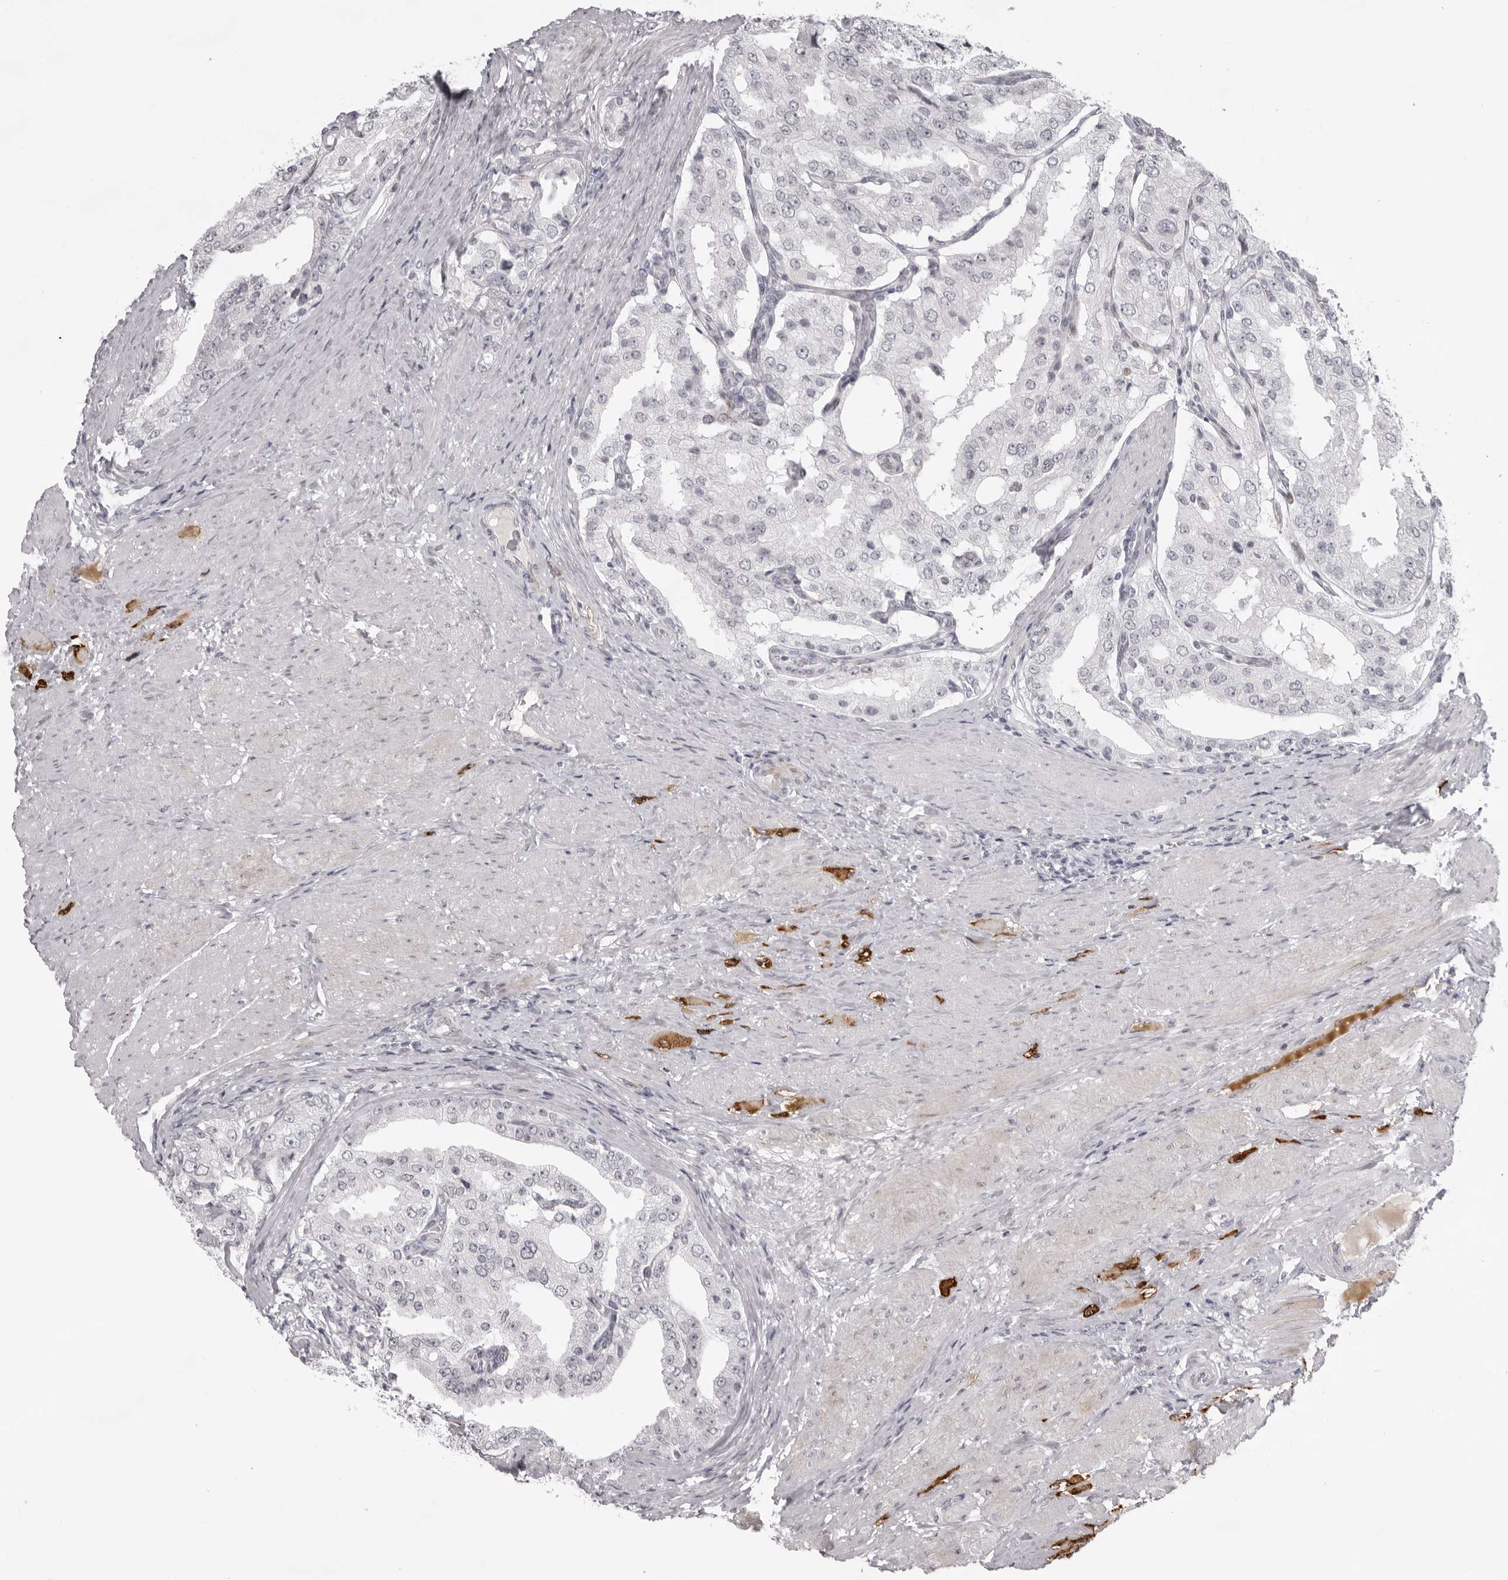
{"staining": {"intensity": "negative", "quantity": "none", "location": "none"}, "tissue": "prostate cancer", "cell_type": "Tumor cells", "image_type": "cancer", "snomed": [{"axis": "morphology", "description": "Adenocarcinoma, High grade"}, {"axis": "topography", "description": "Prostate"}], "caption": "A high-resolution micrograph shows IHC staining of prostate cancer, which shows no significant expression in tumor cells. The staining is performed using DAB (3,3'-diaminobenzidine) brown chromogen with nuclei counter-stained in using hematoxylin.", "gene": "NUDT18", "patient": {"sex": "male", "age": 50}}